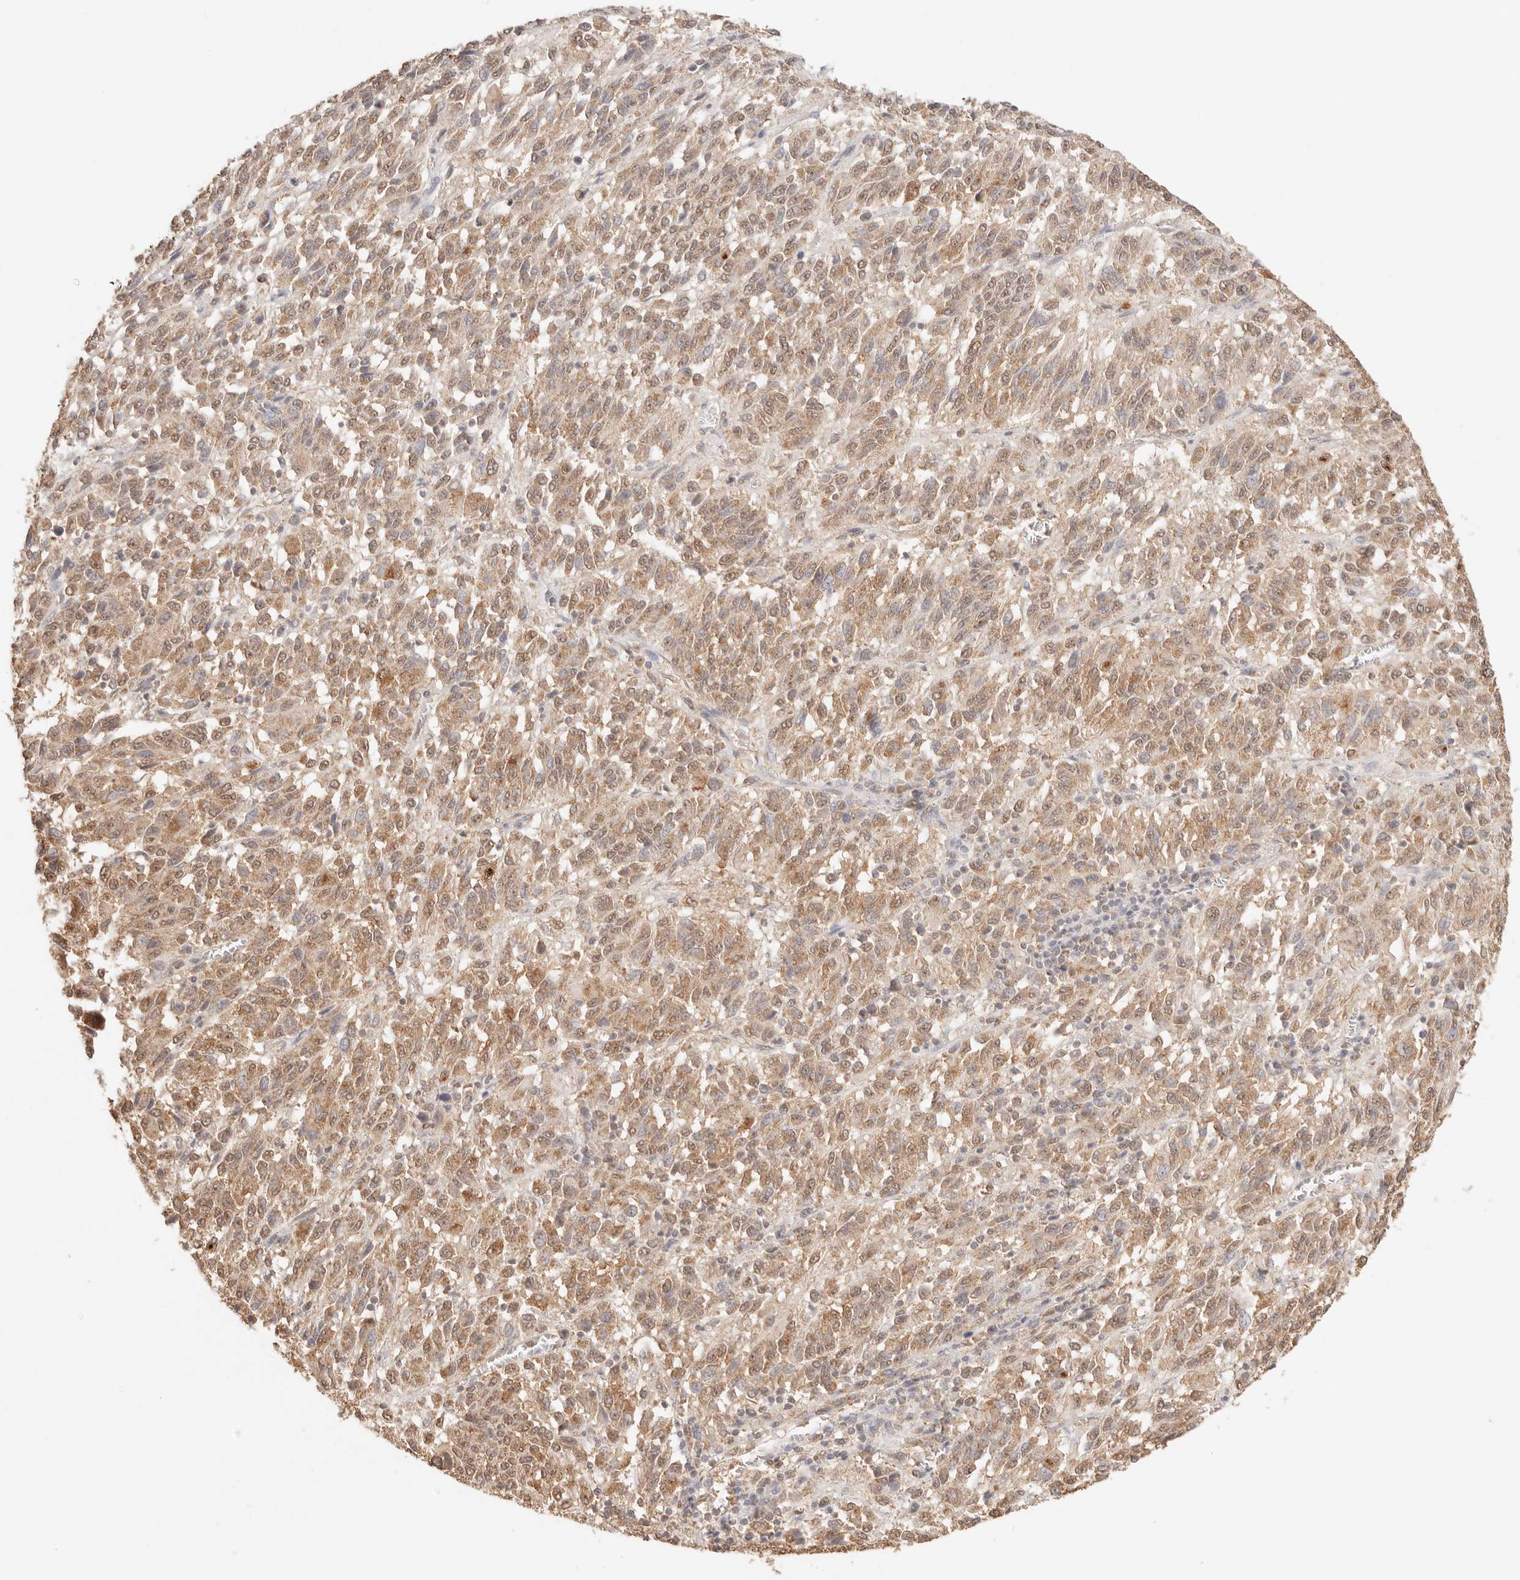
{"staining": {"intensity": "moderate", "quantity": ">75%", "location": "cytoplasmic/membranous,nuclear"}, "tissue": "melanoma", "cell_type": "Tumor cells", "image_type": "cancer", "snomed": [{"axis": "morphology", "description": "Malignant melanoma, Metastatic site"}, {"axis": "topography", "description": "Lung"}], "caption": "Immunohistochemistry (DAB) staining of human malignant melanoma (metastatic site) demonstrates moderate cytoplasmic/membranous and nuclear protein staining in about >75% of tumor cells.", "gene": "IL1R2", "patient": {"sex": "male", "age": 64}}